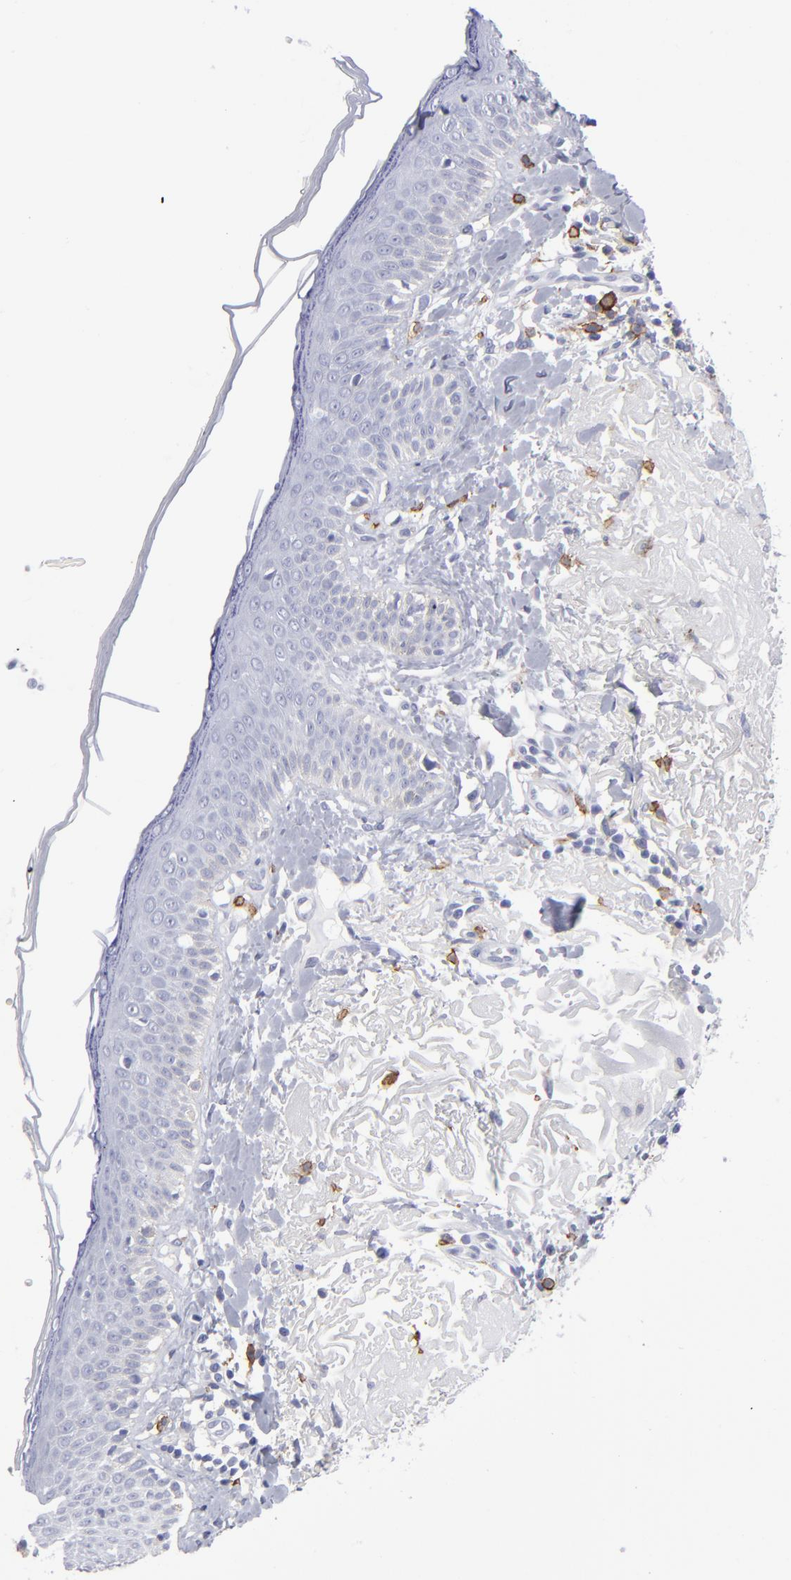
{"staining": {"intensity": "negative", "quantity": "none", "location": "none"}, "tissue": "skin cancer", "cell_type": "Tumor cells", "image_type": "cancer", "snomed": [{"axis": "morphology", "description": "Basal cell carcinoma"}, {"axis": "topography", "description": "Skin"}], "caption": "IHC micrograph of neoplastic tissue: skin cancer stained with DAB shows no significant protein positivity in tumor cells. (DAB (3,3'-diaminobenzidine) immunohistochemistry (IHC) with hematoxylin counter stain).", "gene": "LAT2", "patient": {"sex": "male", "age": 74}}